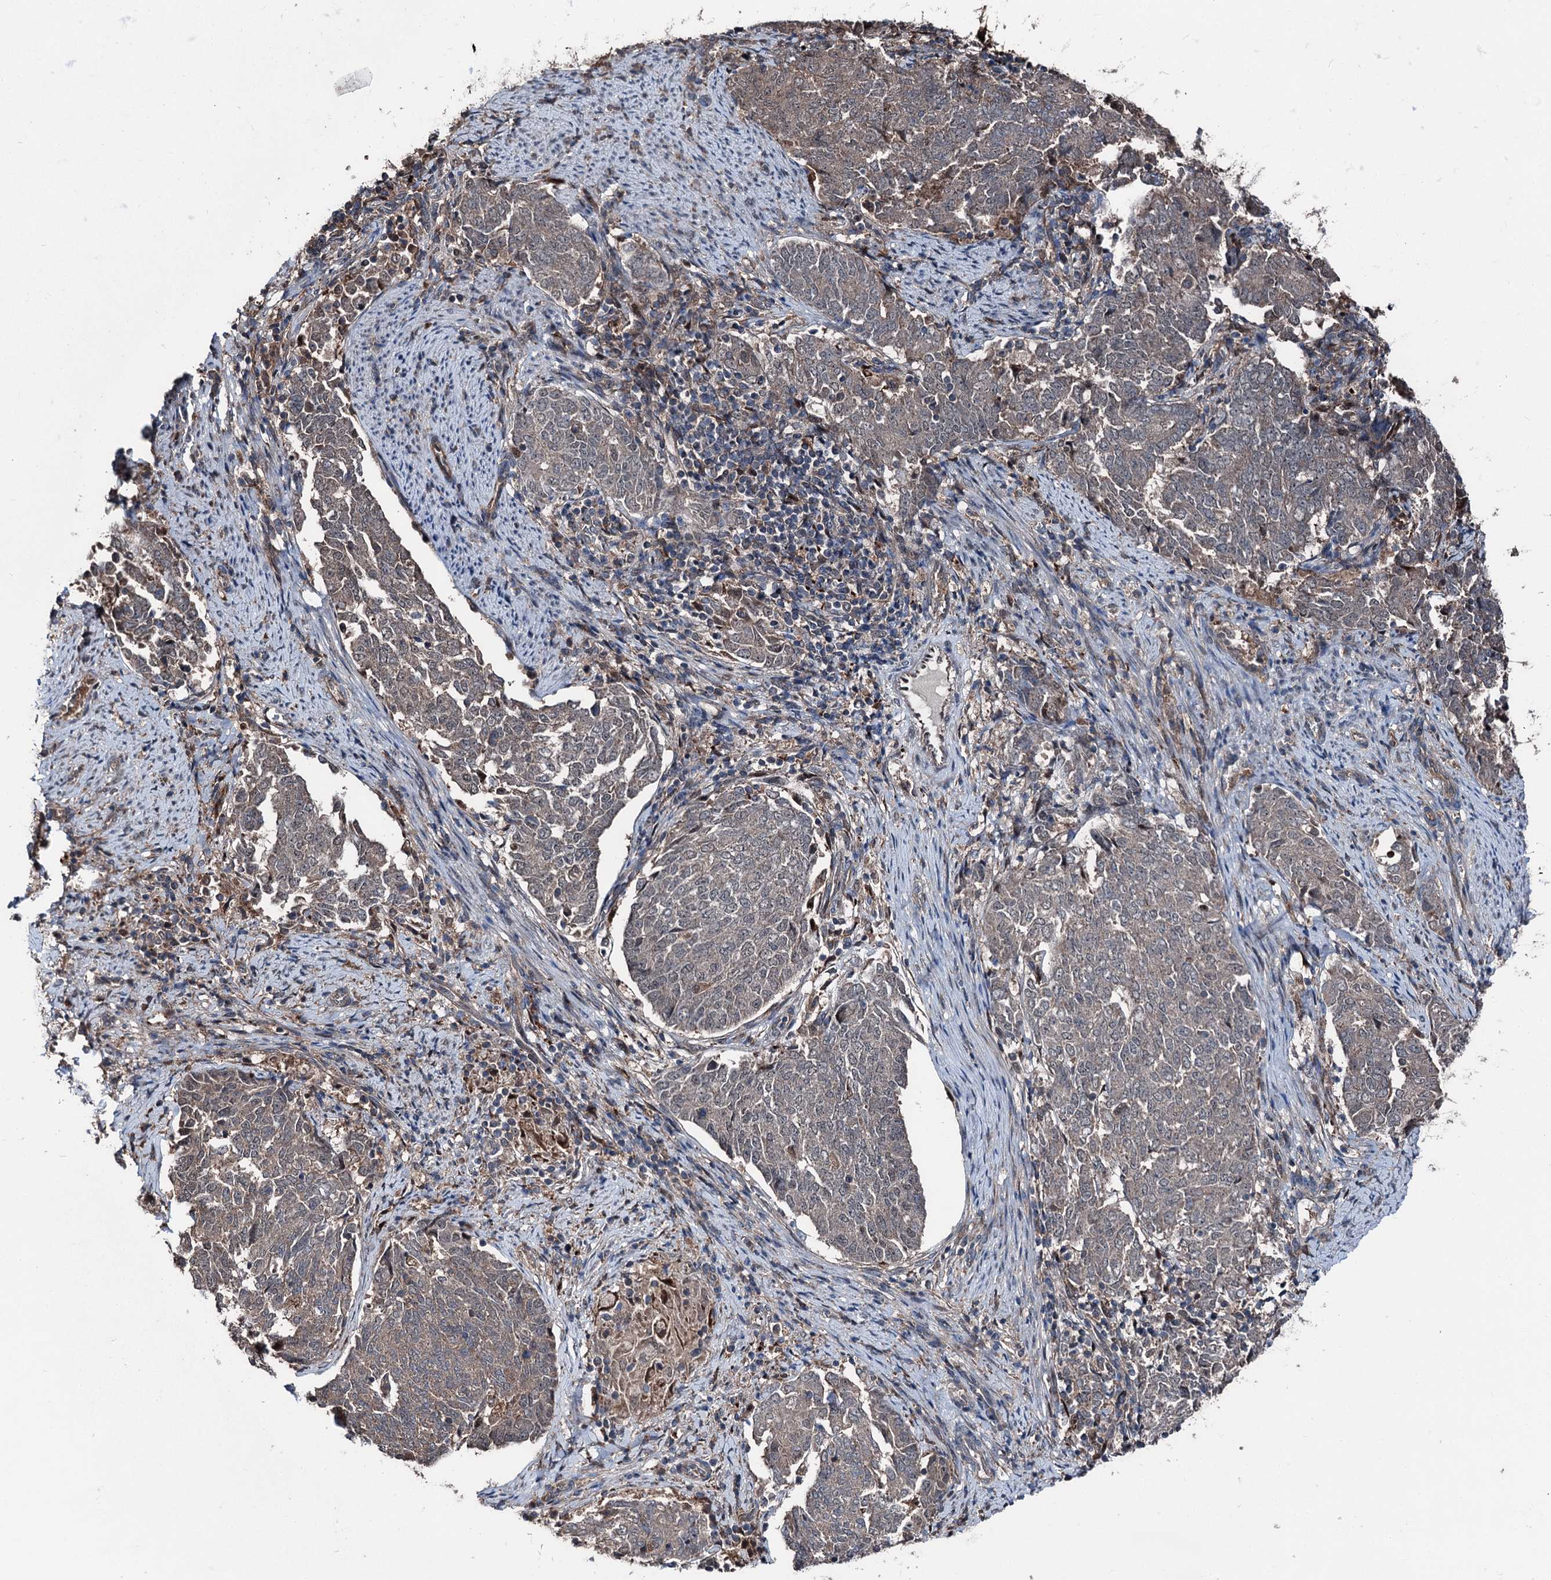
{"staining": {"intensity": "weak", "quantity": "25%-75%", "location": "cytoplasmic/membranous"}, "tissue": "endometrial cancer", "cell_type": "Tumor cells", "image_type": "cancer", "snomed": [{"axis": "morphology", "description": "Adenocarcinoma, NOS"}, {"axis": "topography", "description": "Endometrium"}], "caption": "Immunohistochemical staining of human adenocarcinoma (endometrial) exhibits low levels of weak cytoplasmic/membranous protein staining in about 25%-75% of tumor cells. The protein of interest is stained brown, and the nuclei are stained in blue (DAB (3,3'-diaminobenzidine) IHC with brightfield microscopy, high magnification).", "gene": "PSMD13", "patient": {"sex": "female", "age": 80}}